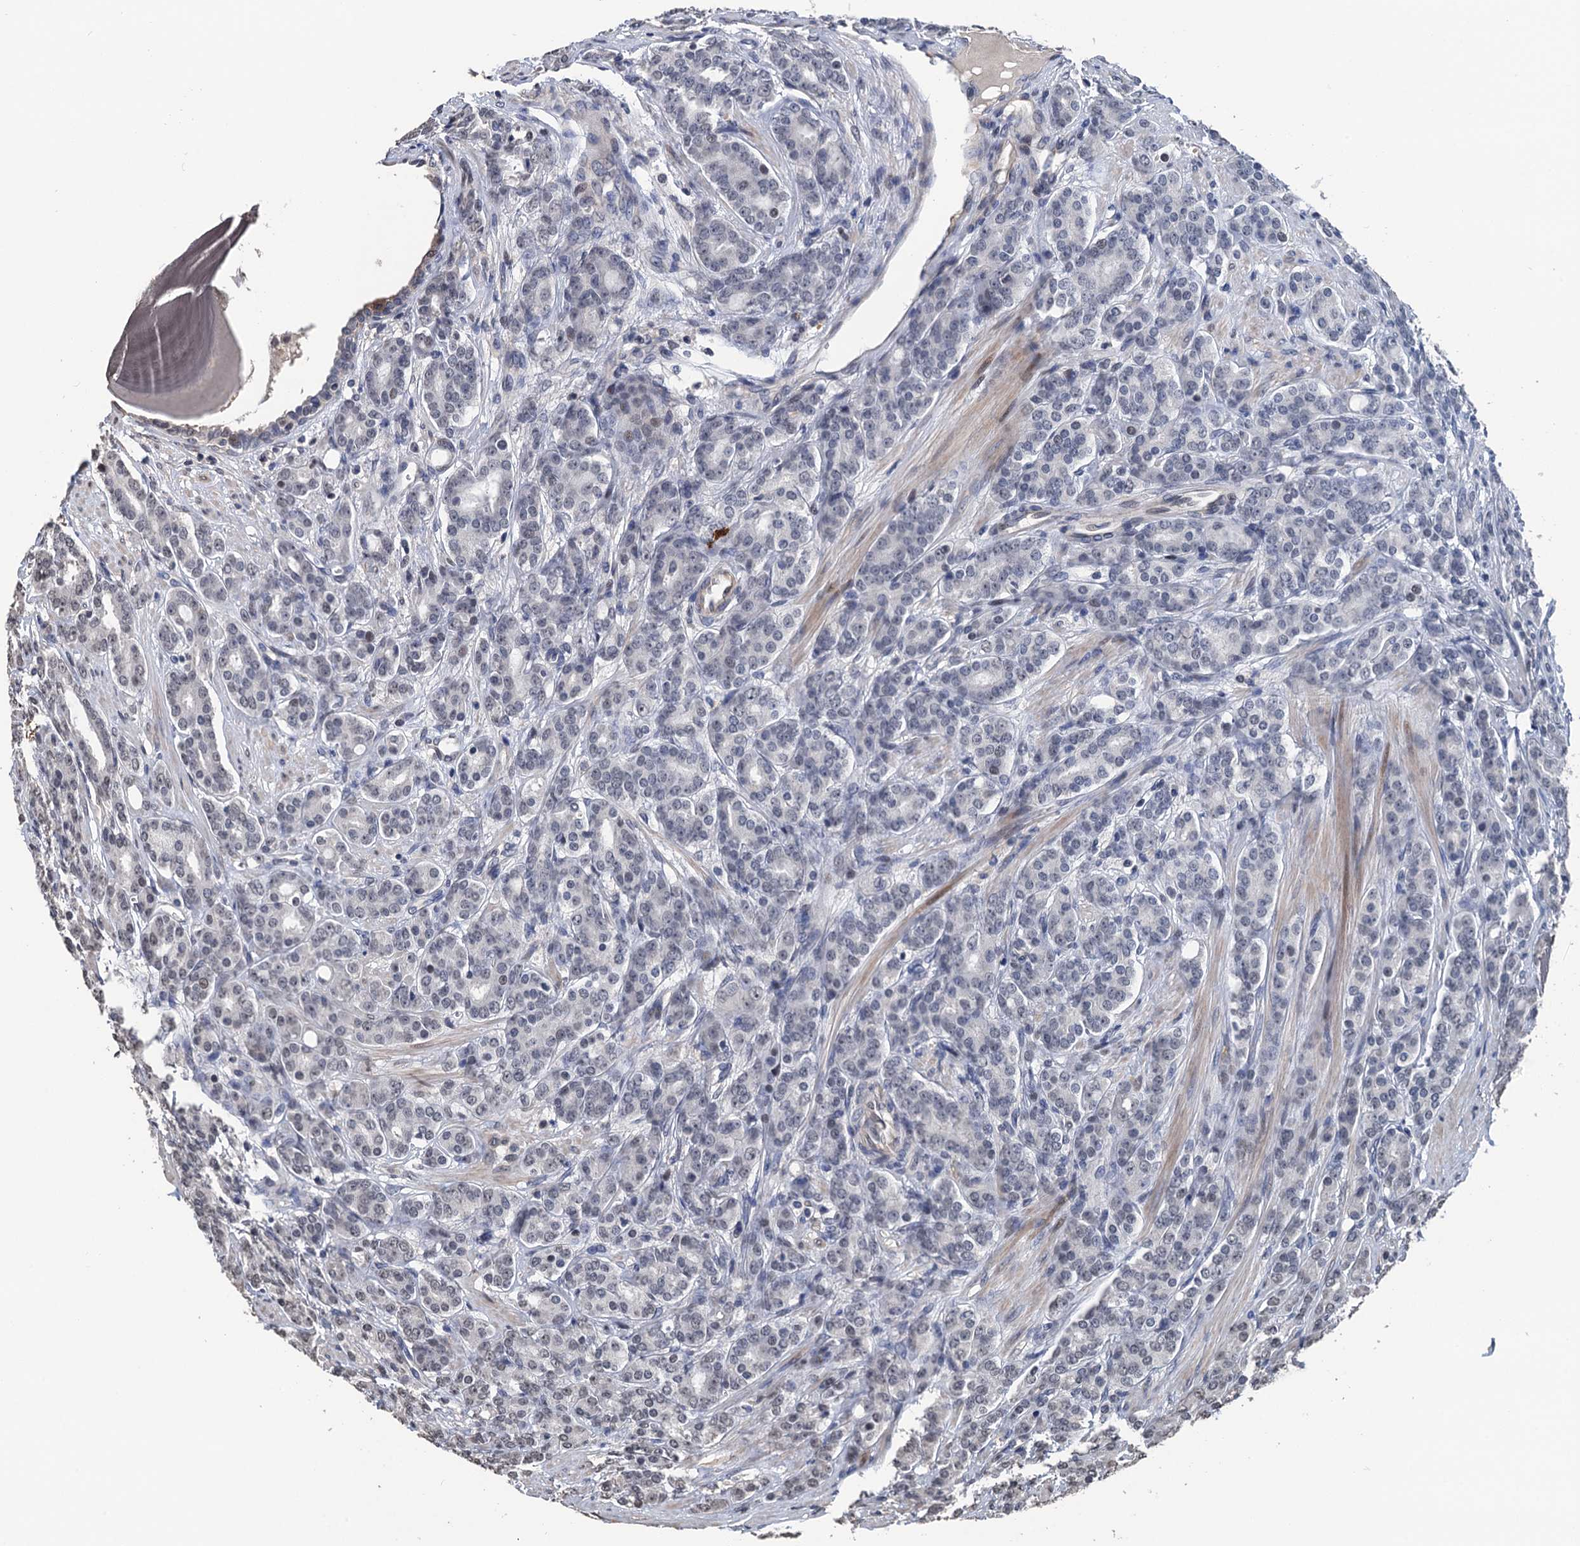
{"staining": {"intensity": "negative", "quantity": "none", "location": "none"}, "tissue": "prostate cancer", "cell_type": "Tumor cells", "image_type": "cancer", "snomed": [{"axis": "morphology", "description": "Adenocarcinoma, High grade"}, {"axis": "topography", "description": "Prostate"}], "caption": "Immunohistochemistry (IHC) micrograph of neoplastic tissue: prostate cancer (high-grade adenocarcinoma) stained with DAB (3,3'-diaminobenzidine) reveals no significant protein positivity in tumor cells.", "gene": "ART5", "patient": {"sex": "male", "age": 62}}